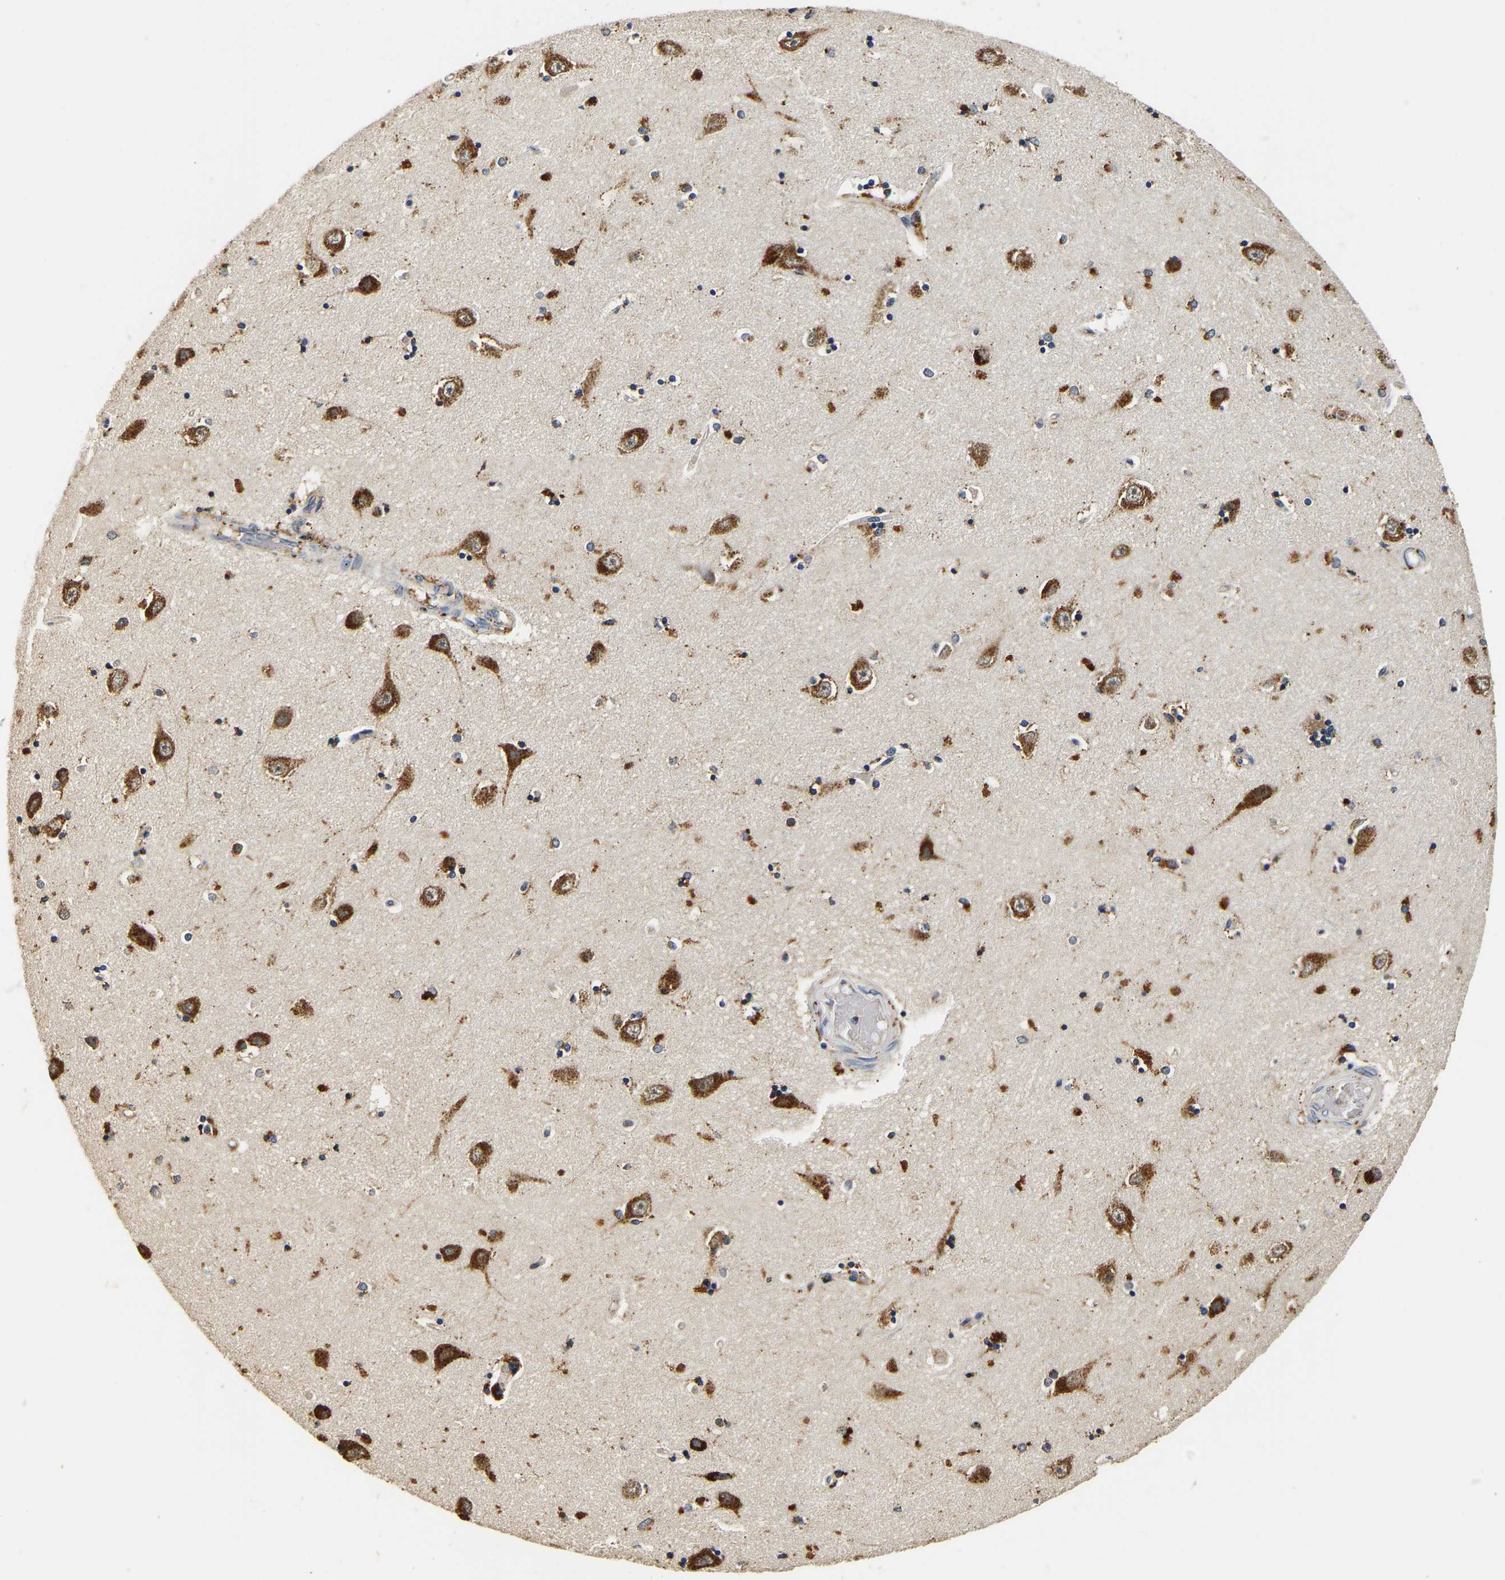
{"staining": {"intensity": "moderate", "quantity": "25%-75%", "location": "cytoplasmic/membranous"}, "tissue": "hippocampus", "cell_type": "Glial cells", "image_type": "normal", "snomed": [{"axis": "morphology", "description": "Normal tissue, NOS"}, {"axis": "topography", "description": "Hippocampus"}], "caption": "This histopathology image exhibits immunohistochemistry staining of normal hippocampus, with medium moderate cytoplasmic/membranous staining in about 25%-75% of glial cells.", "gene": "SMU1", "patient": {"sex": "male", "age": 45}}